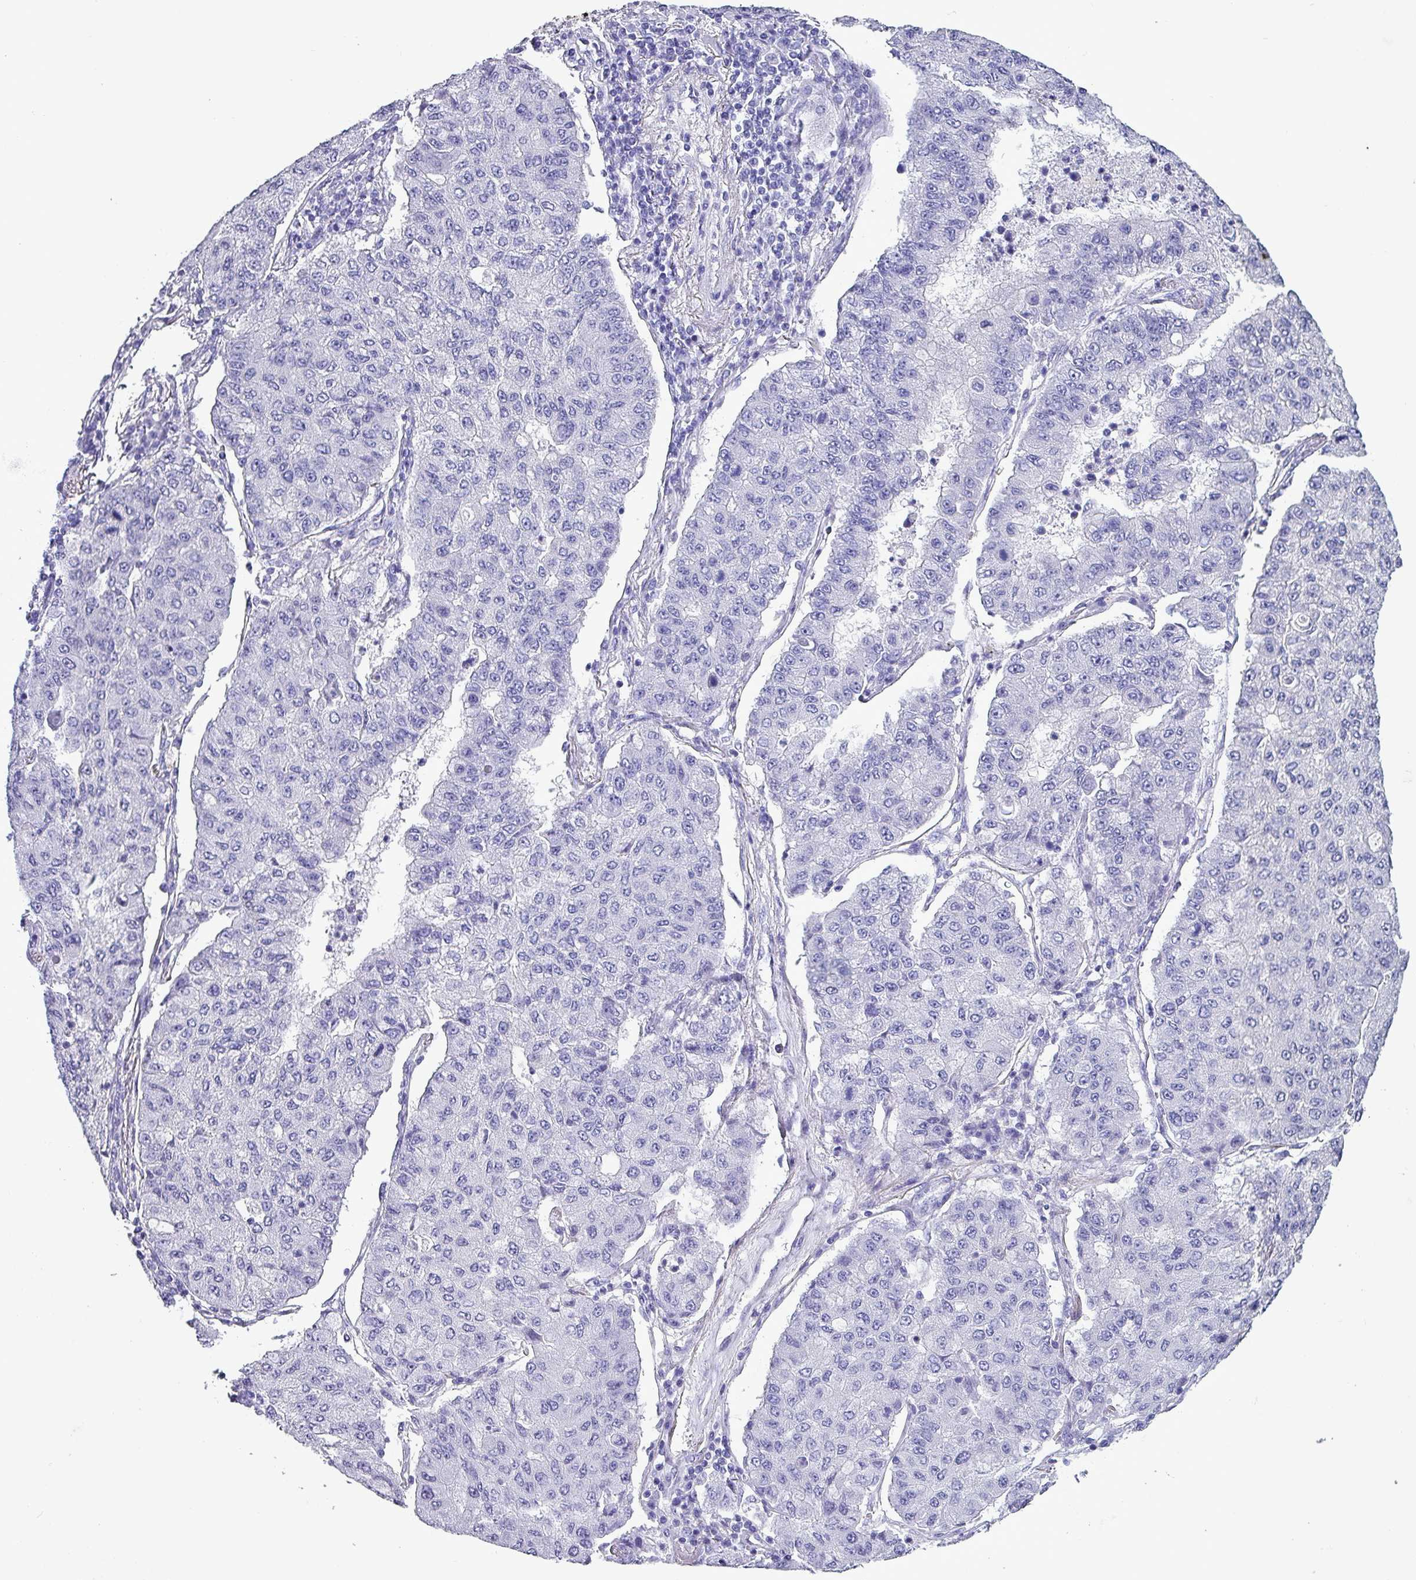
{"staining": {"intensity": "negative", "quantity": "none", "location": "none"}, "tissue": "lung cancer", "cell_type": "Tumor cells", "image_type": "cancer", "snomed": [{"axis": "morphology", "description": "Squamous cell carcinoma, NOS"}, {"axis": "topography", "description": "Lung"}], "caption": "Immunohistochemistry image of lung cancer (squamous cell carcinoma) stained for a protein (brown), which reveals no expression in tumor cells. (DAB immunohistochemistry, high magnification).", "gene": "KRT6C", "patient": {"sex": "male", "age": 74}}